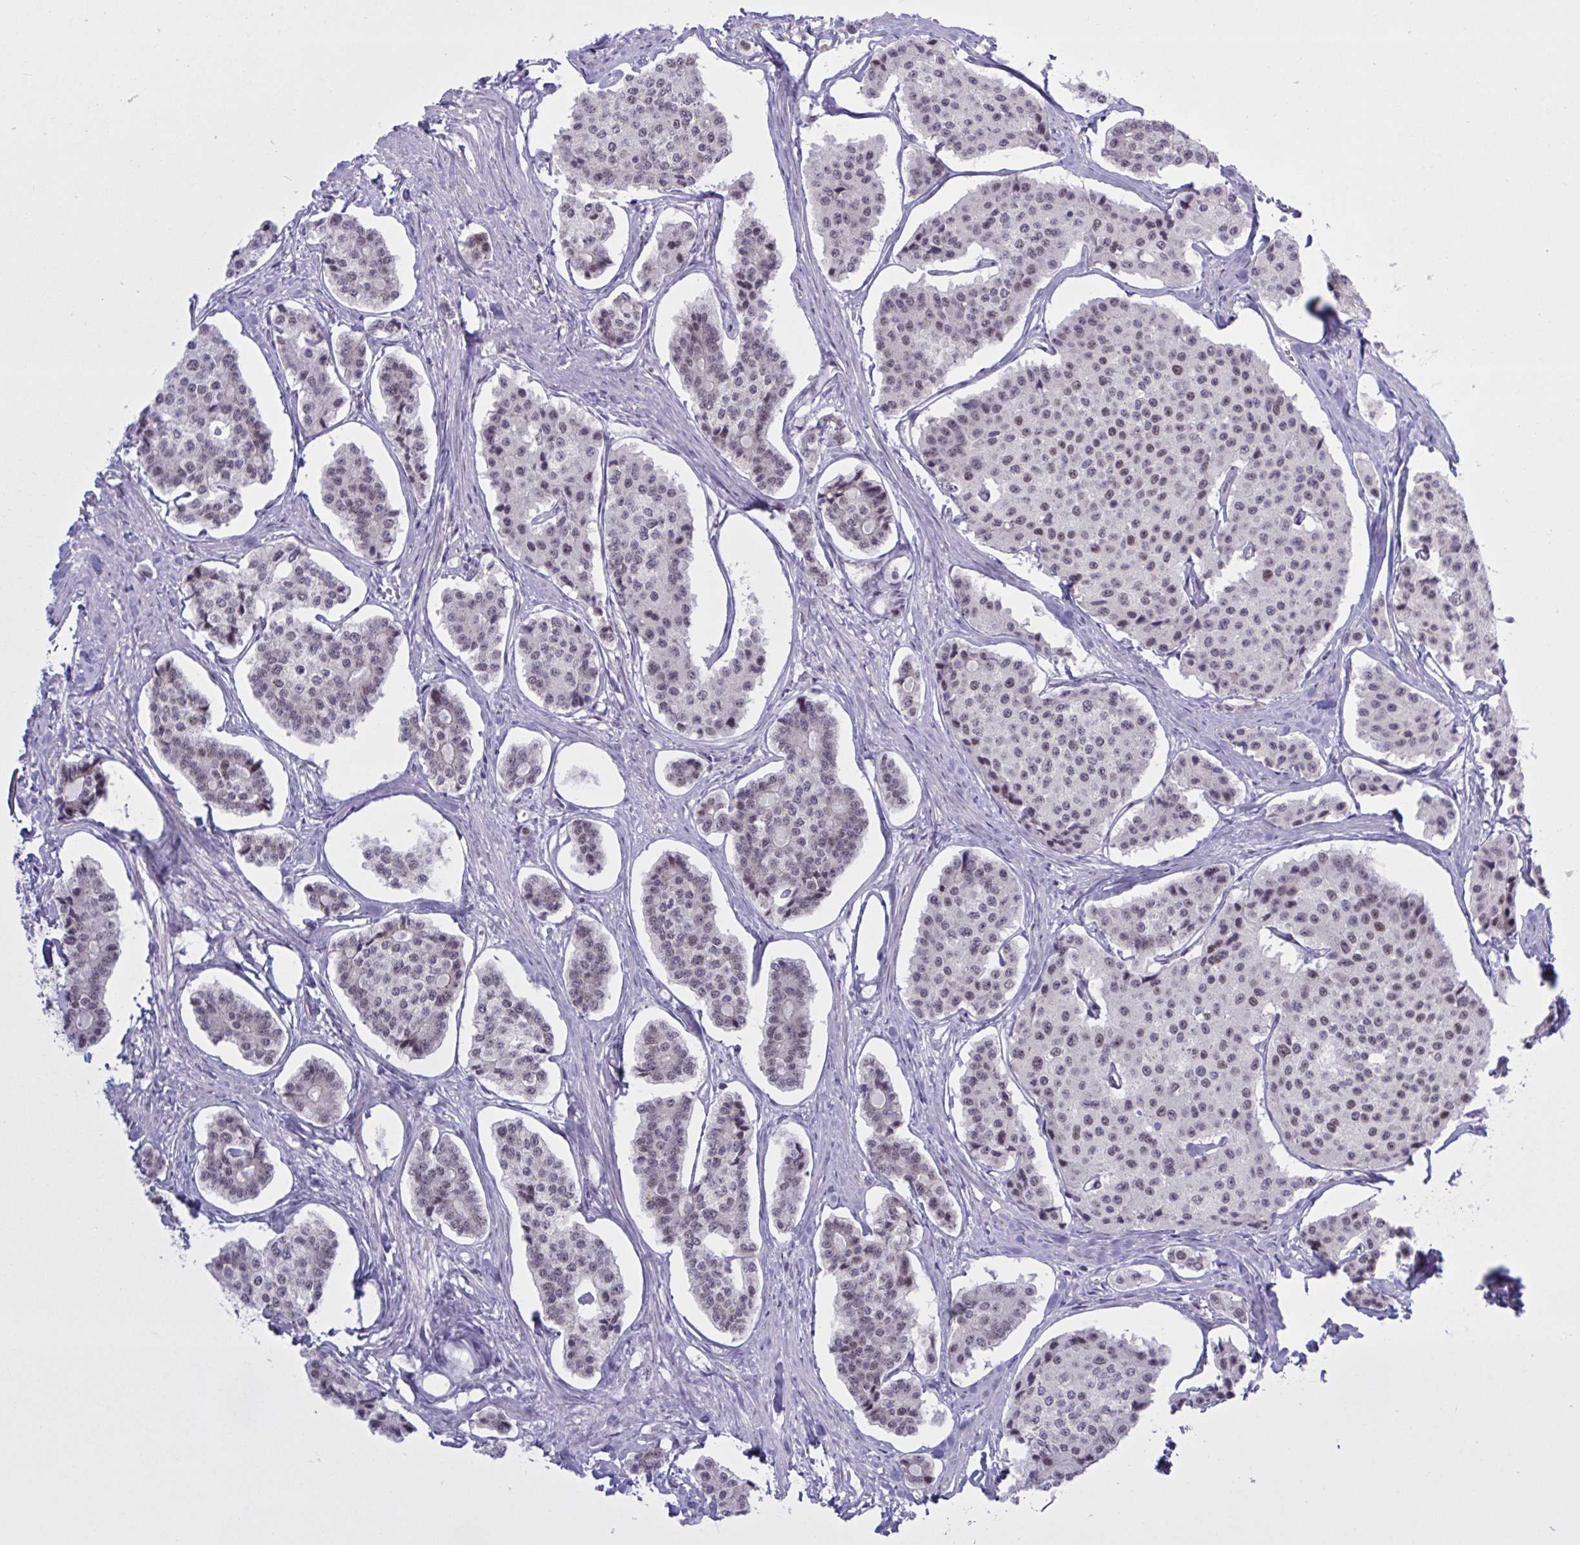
{"staining": {"intensity": "negative", "quantity": "none", "location": "none"}, "tissue": "carcinoid", "cell_type": "Tumor cells", "image_type": "cancer", "snomed": [{"axis": "morphology", "description": "Carcinoid, malignant, NOS"}, {"axis": "topography", "description": "Small intestine"}], "caption": "A histopathology image of carcinoid stained for a protein demonstrates no brown staining in tumor cells.", "gene": "PRMT6", "patient": {"sex": "female", "age": 65}}